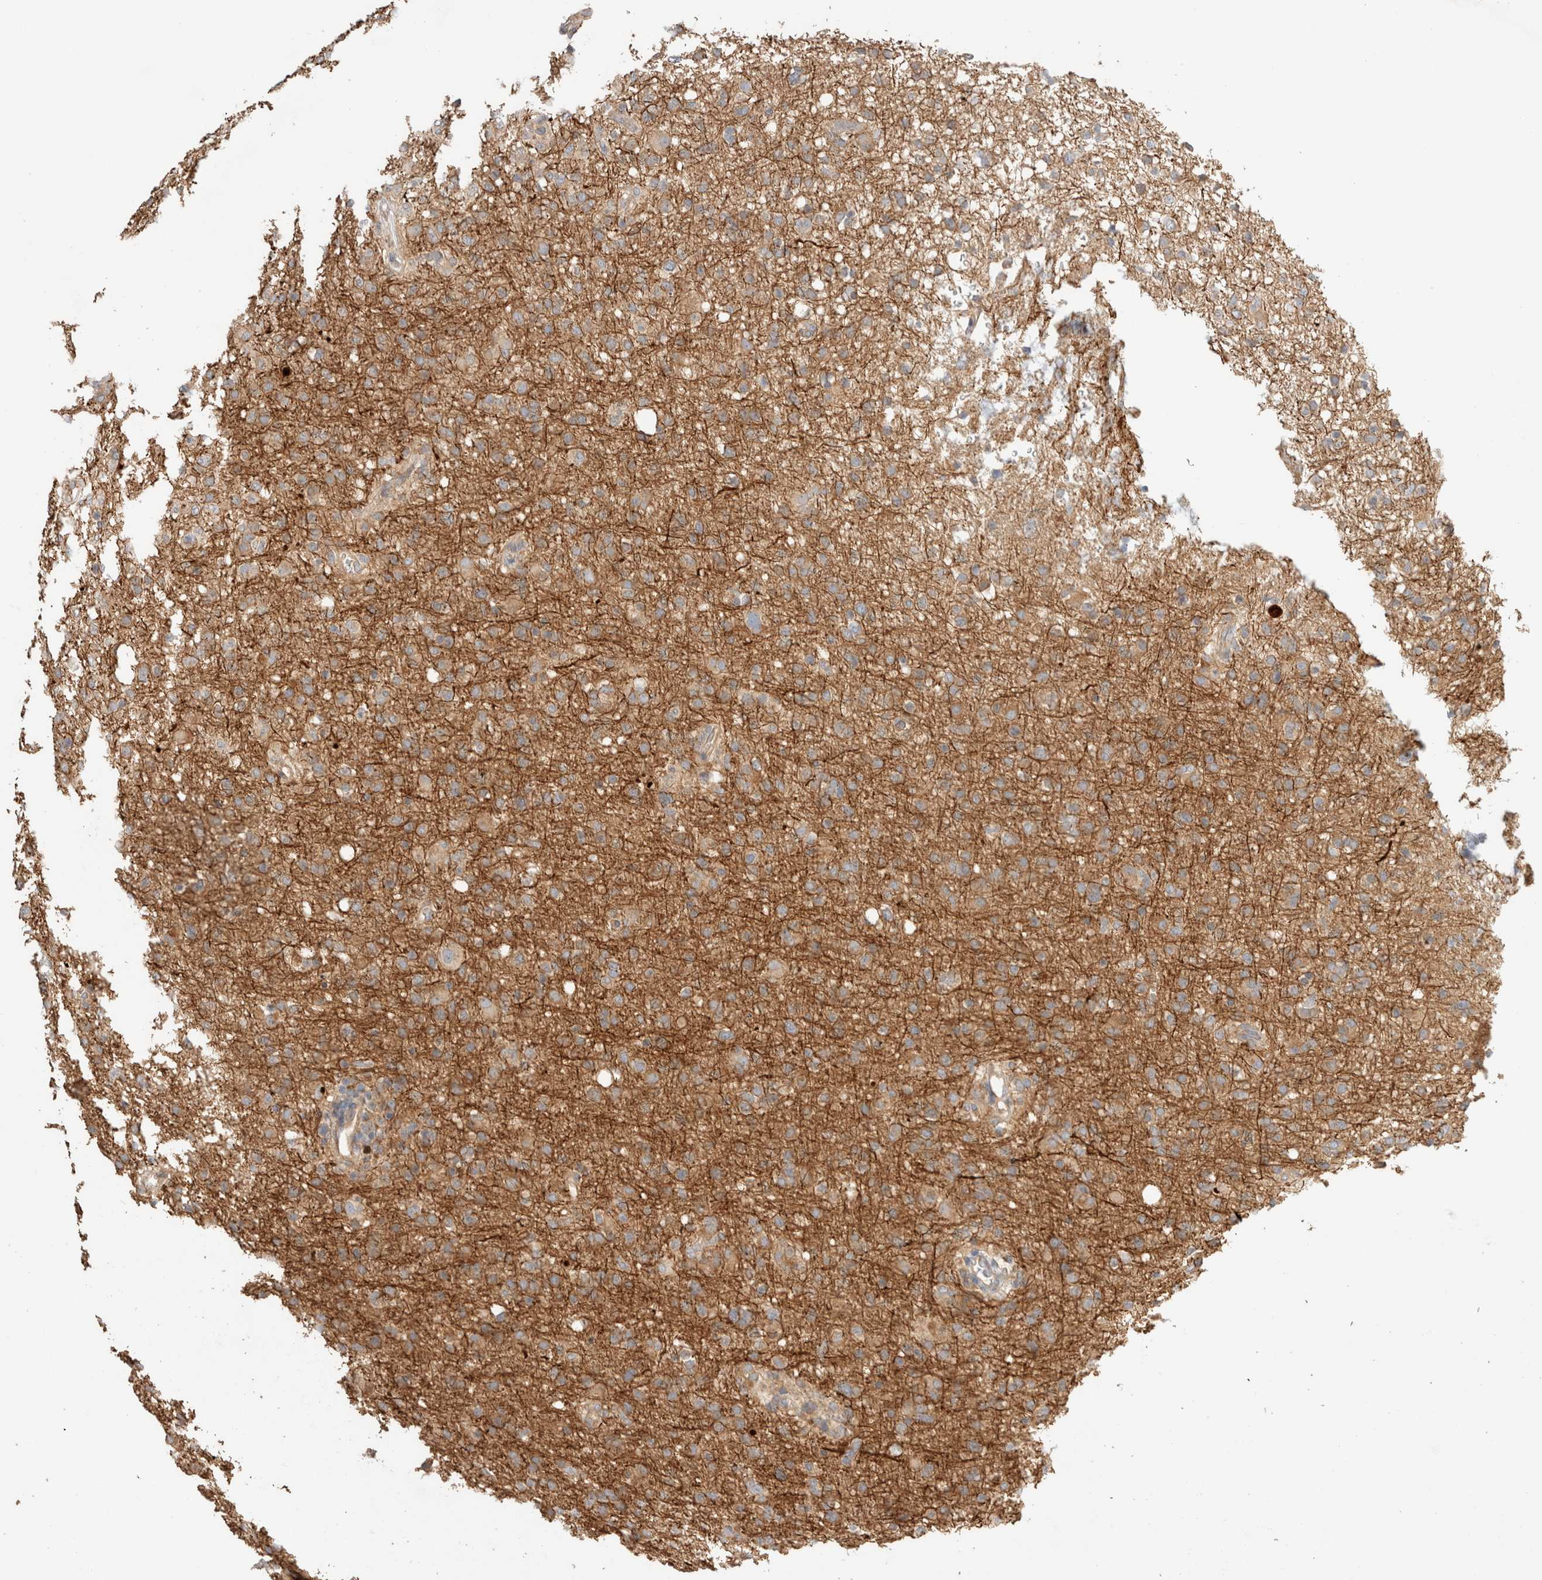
{"staining": {"intensity": "weak", "quantity": "25%-75%", "location": "cytoplasmic/membranous"}, "tissue": "glioma", "cell_type": "Tumor cells", "image_type": "cancer", "snomed": [{"axis": "morphology", "description": "Glioma, malignant, High grade"}, {"axis": "topography", "description": "Brain"}], "caption": "This is a micrograph of IHC staining of glioma, which shows weak positivity in the cytoplasmic/membranous of tumor cells.", "gene": "B3GNTL1", "patient": {"sex": "female", "age": 57}}